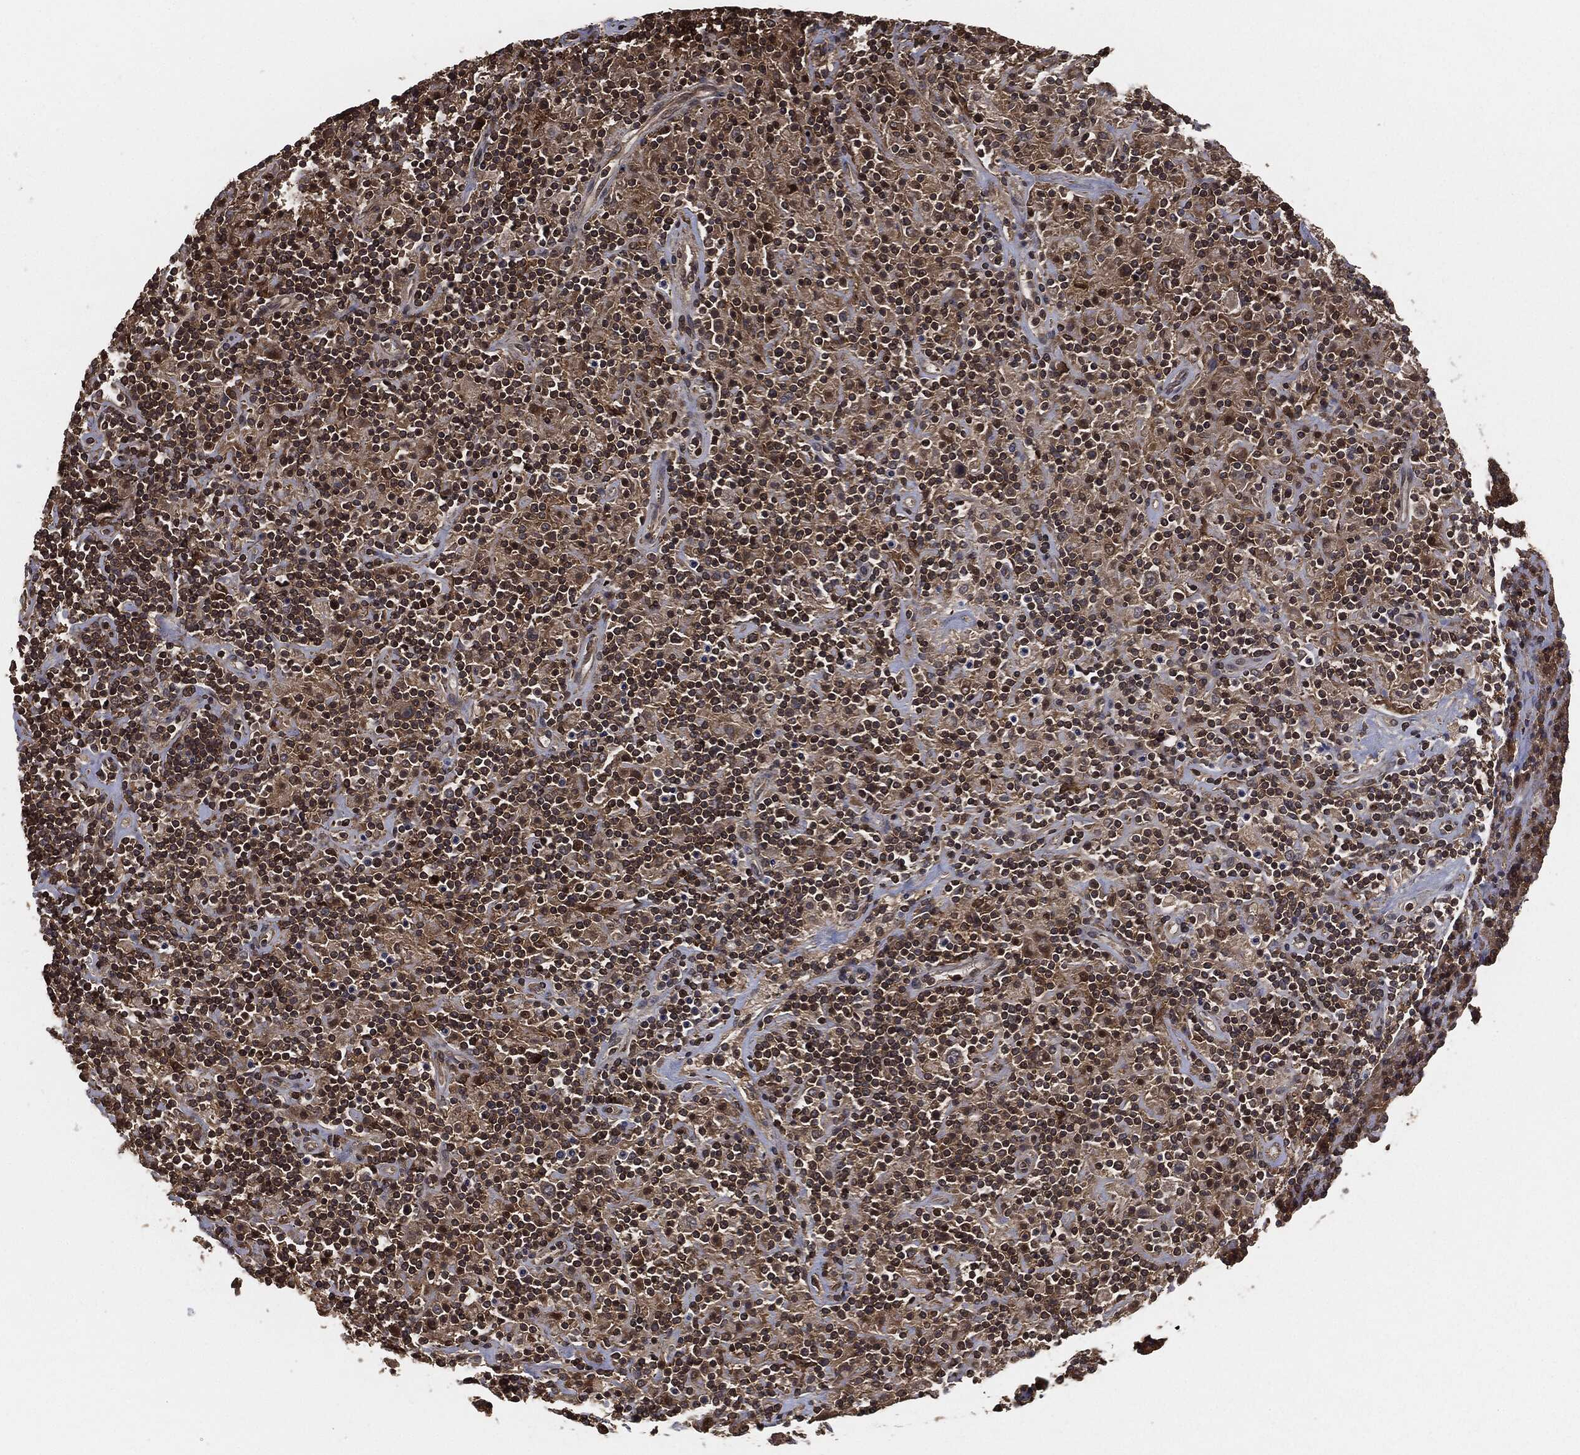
{"staining": {"intensity": "weak", "quantity": "25%-75%", "location": "cytoplasmic/membranous"}, "tissue": "lymphoma", "cell_type": "Tumor cells", "image_type": "cancer", "snomed": [{"axis": "morphology", "description": "Hodgkin's disease, NOS"}, {"axis": "topography", "description": "Lymph node"}], "caption": "Immunohistochemistry (IHC) of human Hodgkin's disease shows low levels of weak cytoplasmic/membranous staining in approximately 25%-75% of tumor cells. The protein of interest is stained brown, and the nuclei are stained in blue (DAB IHC with brightfield microscopy, high magnification).", "gene": "ERBIN", "patient": {"sex": "male", "age": 70}}